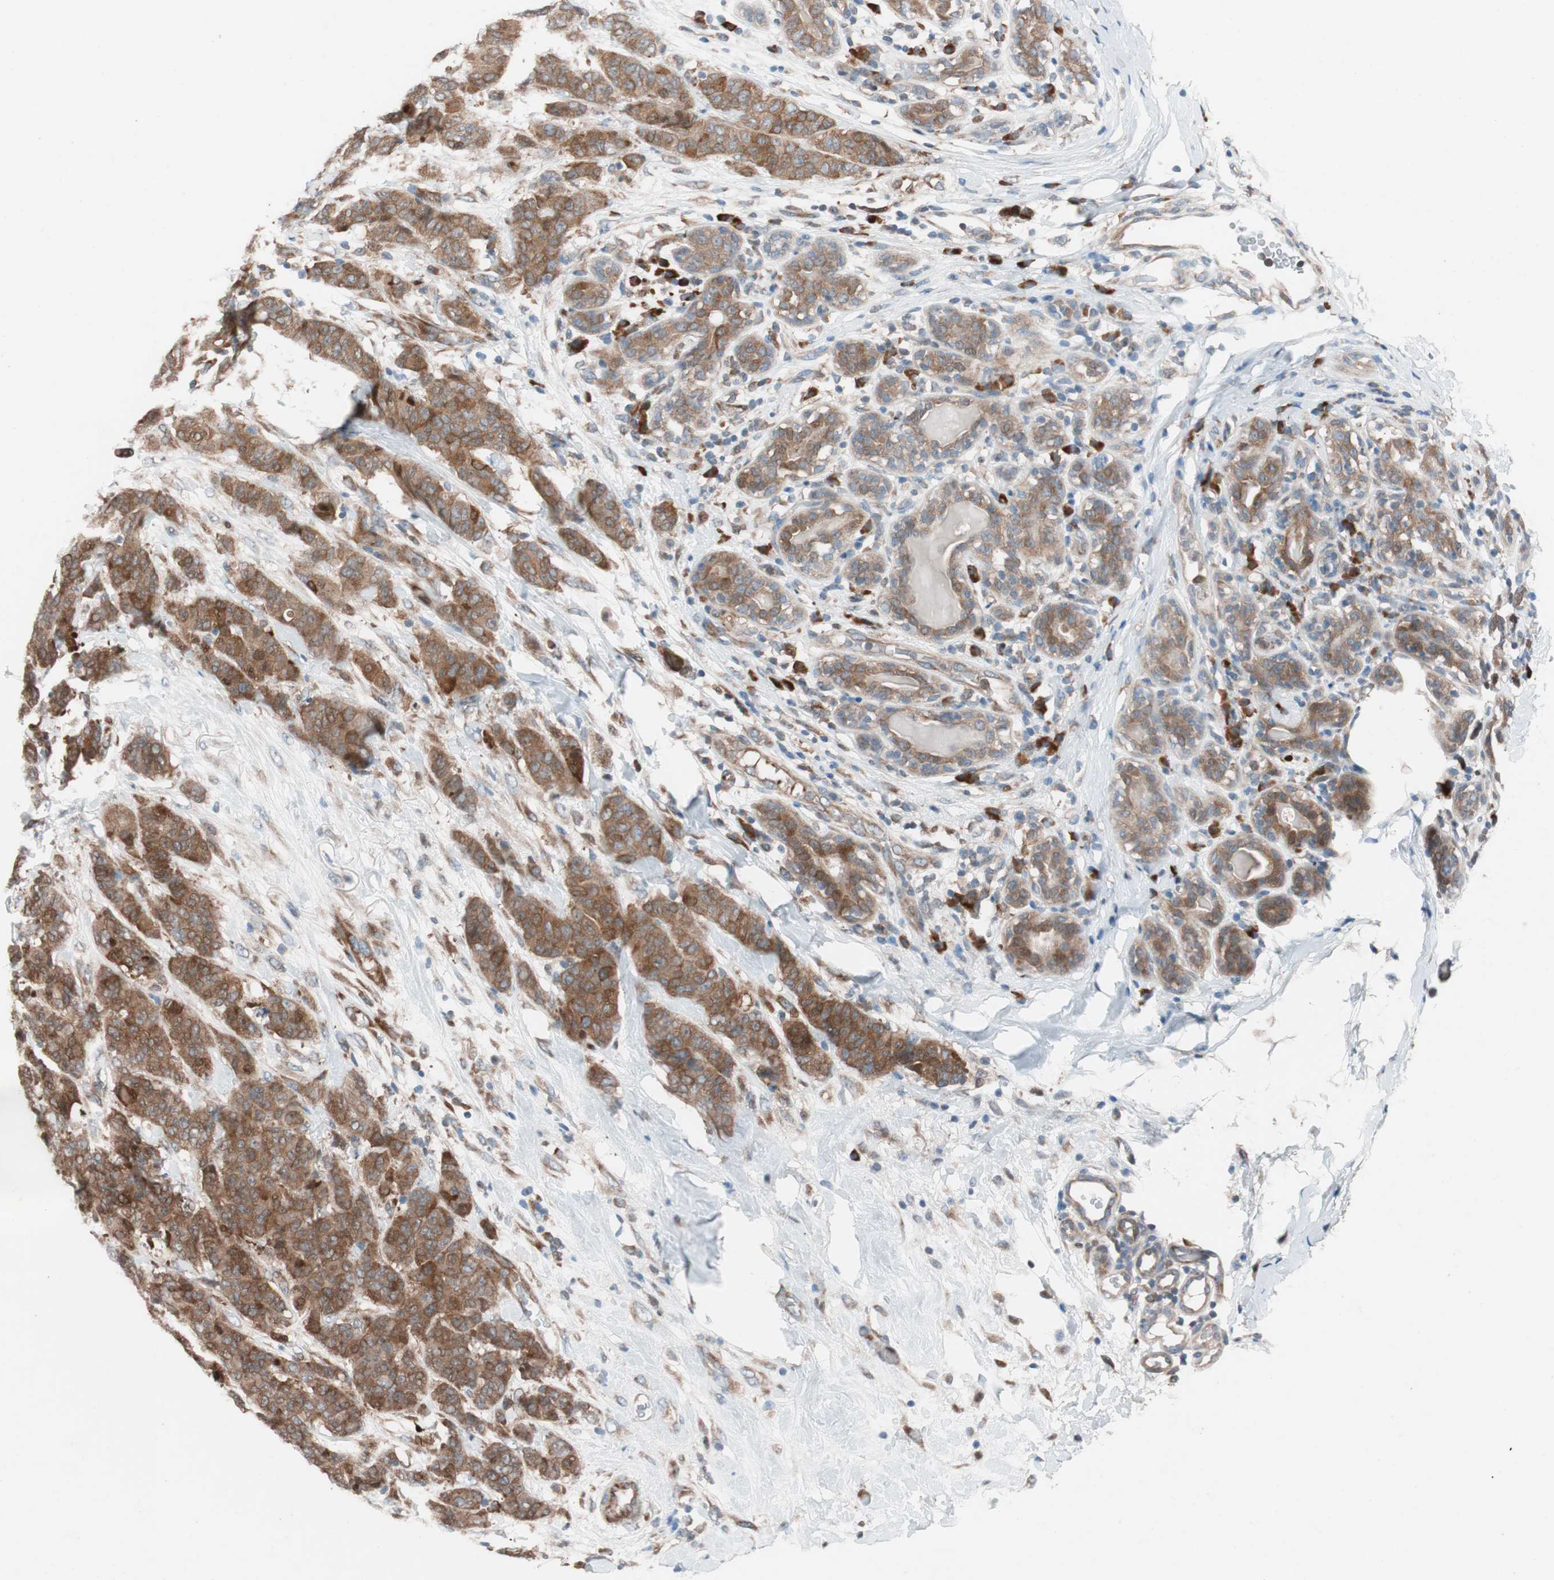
{"staining": {"intensity": "strong", "quantity": ">75%", "location": "cytoplasmic/membranous"}, "tissue": "breast cancer", "cell_type": "Tumor cells", "image_type": "cancer", "snomed": [{"axis": "morphology", "description": "Duct carcinoma"}, {"axis": "topography", "description": "Breast"}], "caption": "Immunohistochemical staining of human infiltrating ductal carcinoma (breast) shows high levels of strong cytoplasmic/membranous staining in approximately >75% of tumor cells.", "gene": "FAAH", "patient": {"sex": "female", "age": 40}}